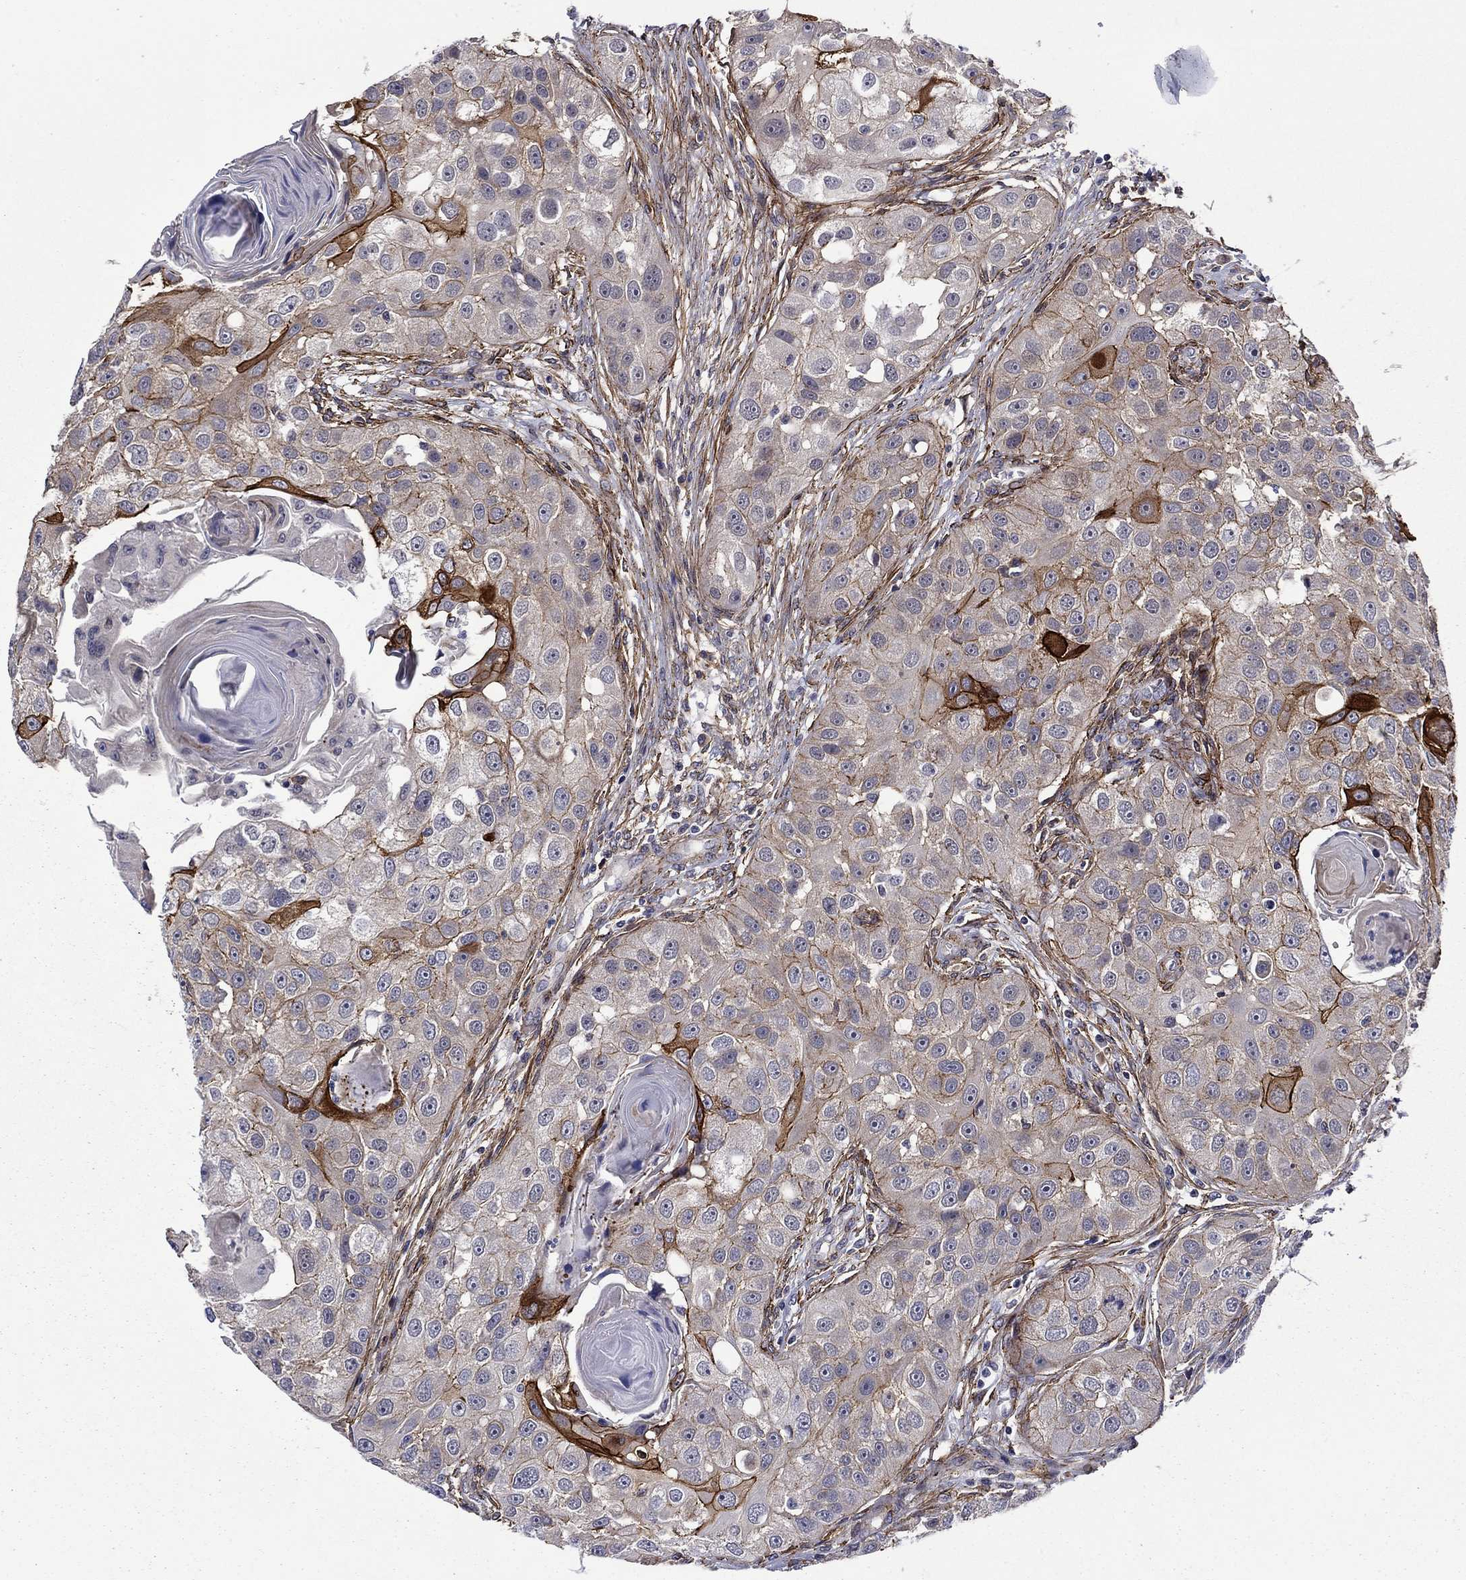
{"staining": {"intensity": "strong", "quantity": "<25%", "location": "cytoplasmic/membranous"}, "tissue": "head and neck cancer", "cell_type": "Tumor cells", "image_type": "cancer", "snomed": [{"axis": "morphology", "description": "Normal tissue, NOS"}, {"axis": "morphology", "description": "Squamous cell carcinoma, NOS"}, {"axis": "topography", "description": "Skeletal muscle"}, {"axis": "topography", "description": "Head-Neck"}], "caption": "A brown stain highlights strong cytoplasmic/membranous positivity of a protein in head and neck cancer tumor cells. (Stains: DAB (3,3'-diaminobenzidine) in brown, nuclei in blue, Microscopy: brightfield microscopy at high magnification).", "gene": "LMO7", "patient": {"sex": "male", "age": 51}}